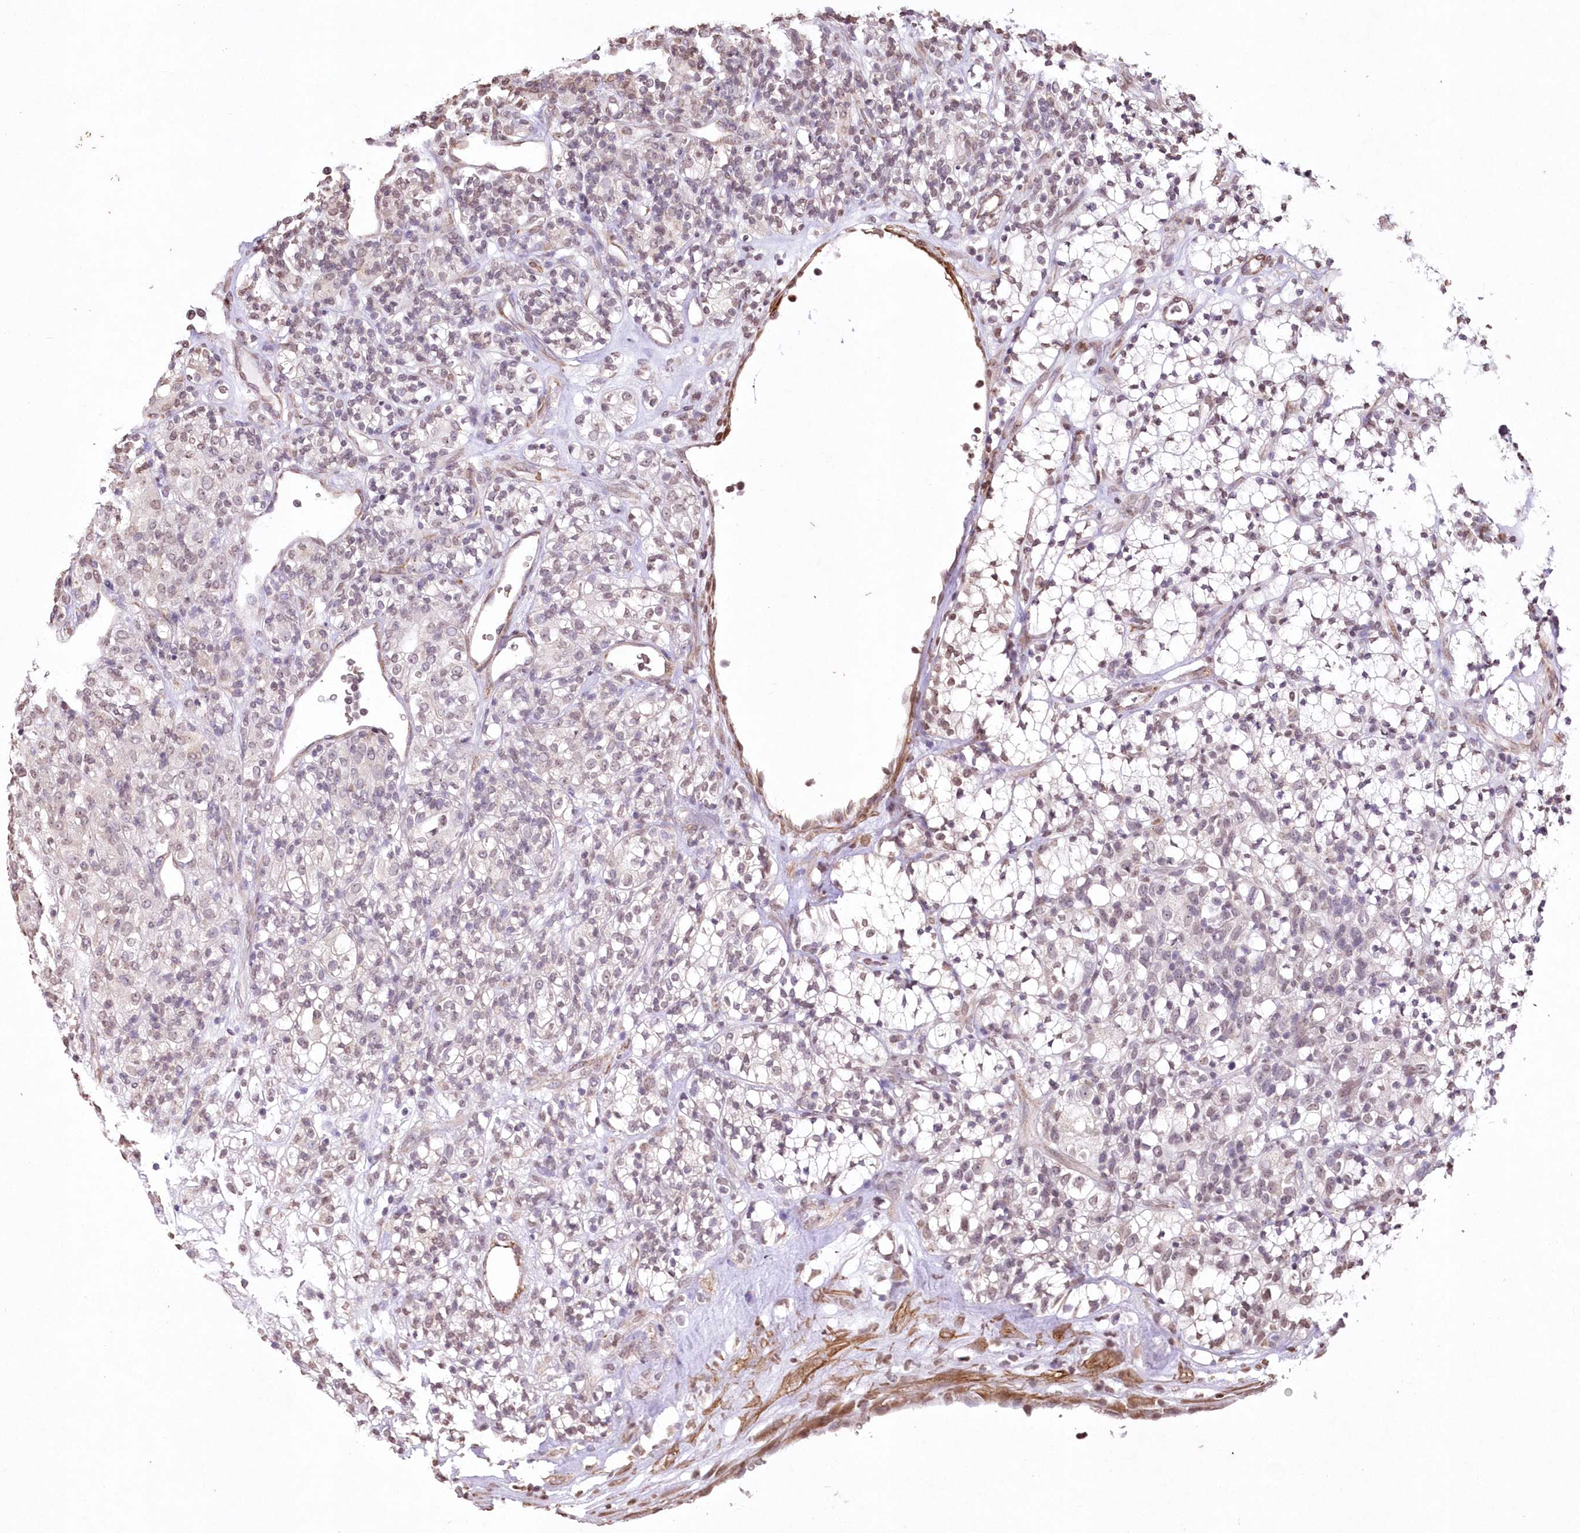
{"staining": {"intensity": "negative", "quantity": "none", "location": "none"}, "tissue": "renal cancer", "cell_type": "Tumor cells", "image_type": "cancer", "snomed": [{"axis": "morphology", "description": "Adenocarcinoma, NOS"}, {"axis": "topography", "description": "Kidney"}], "caption": "Tumor cells show no significant protein expression in renal cancer.", "gene": "RBM27", "patient": {"sex": "male", "age": 77}}